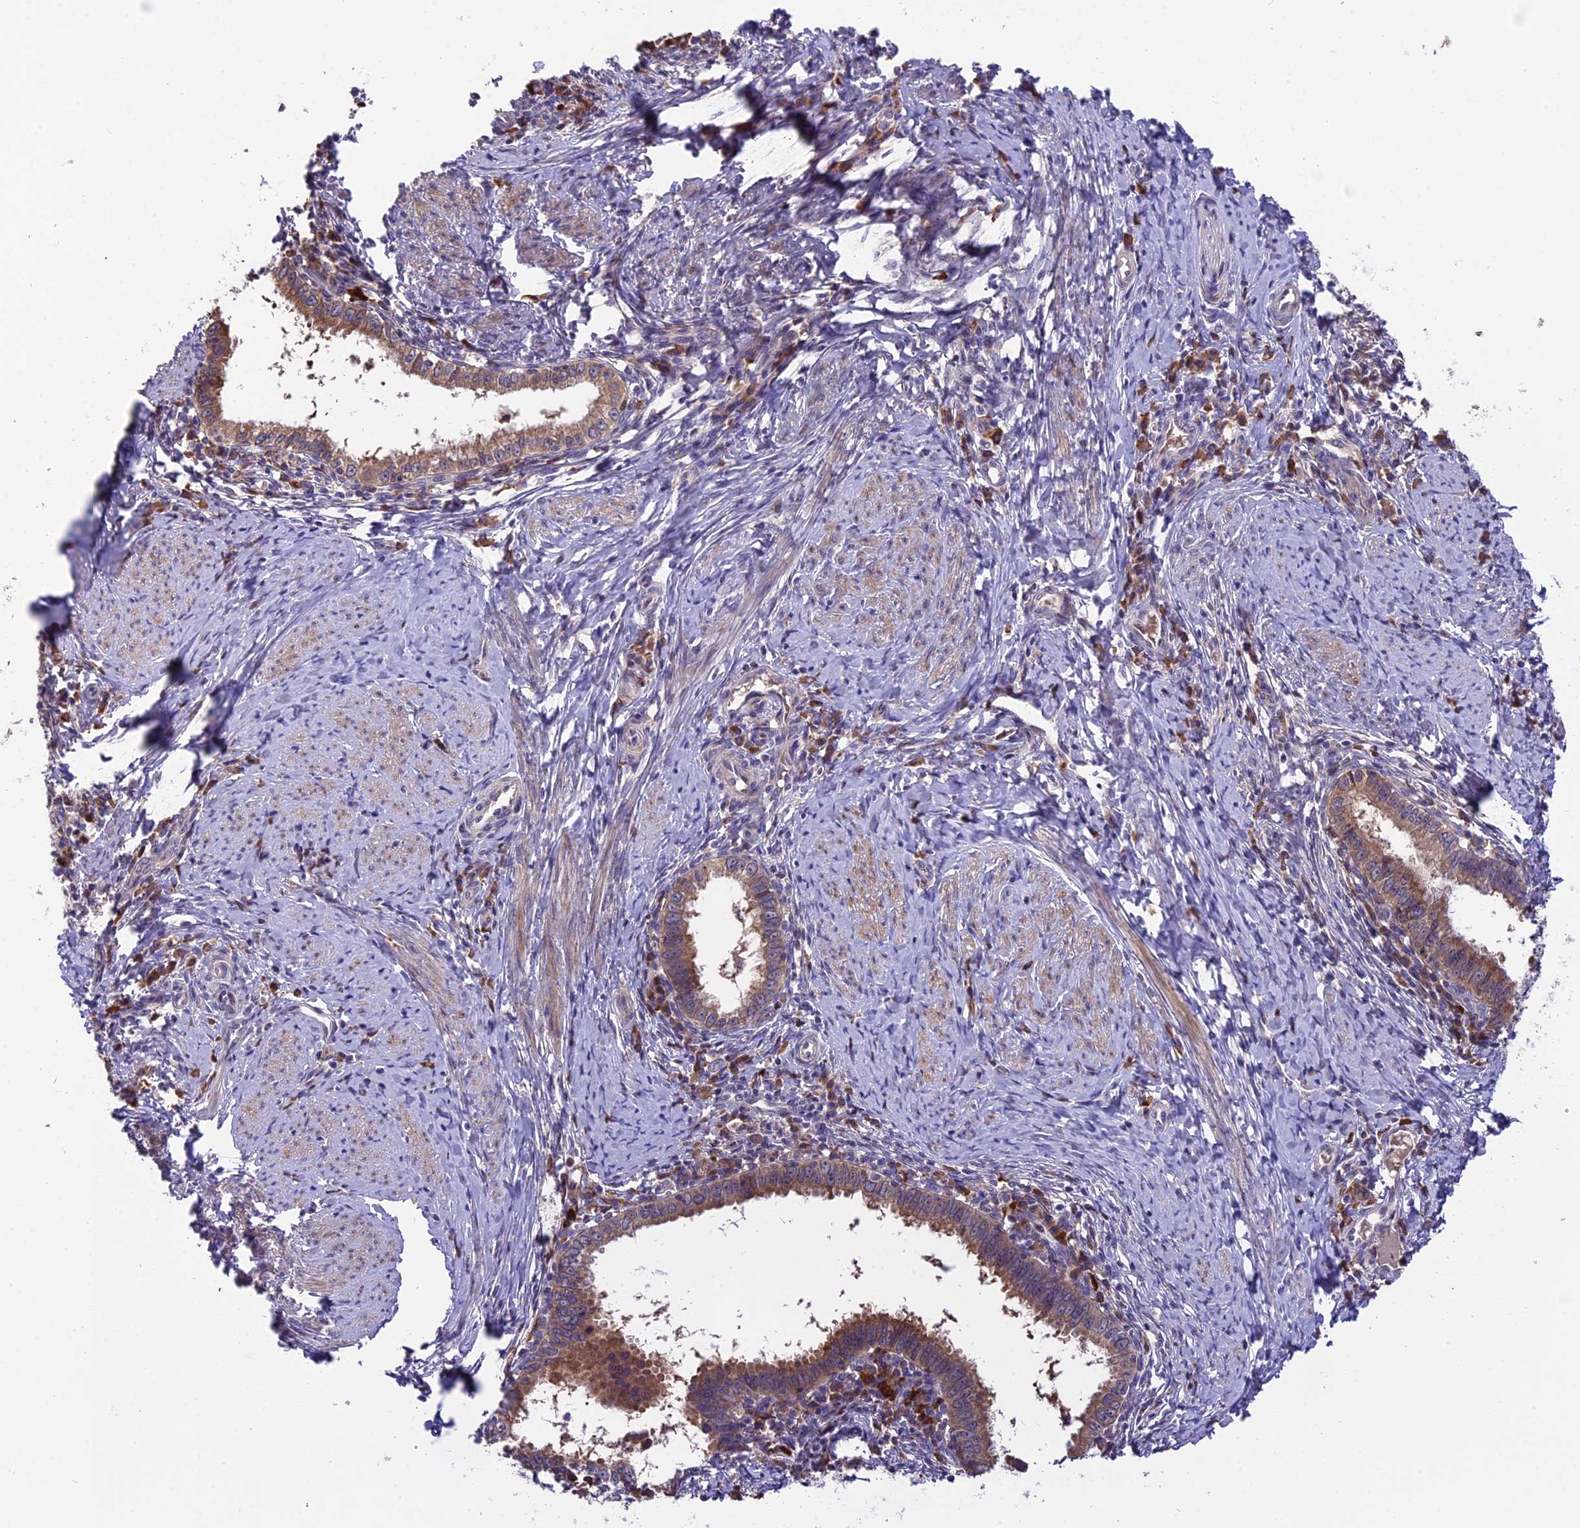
{"staining": {"intensity": "moderate", "quantity": ">75%", "location": "cytoplasmic/membranous"}, "tissue": "cervical cancer", "cell_type": "Tumor cells", "image_type": "cancer", "snomed": [{"axis": "morphology", "description": "Adenocarcinoma, NOS"}, {"axis": "topography", "description": "Cervix"}], "caption": "A high-resolution micrograph shows immunohistochemistry (IHC) staining of cervical cancer (adenocarcinoma), which shows moderate cytoplasmic/membranous positivity in about >75% of tumor cells.", "gene": "ABCC10", "patient": {"sex": "female", "age": 36}}